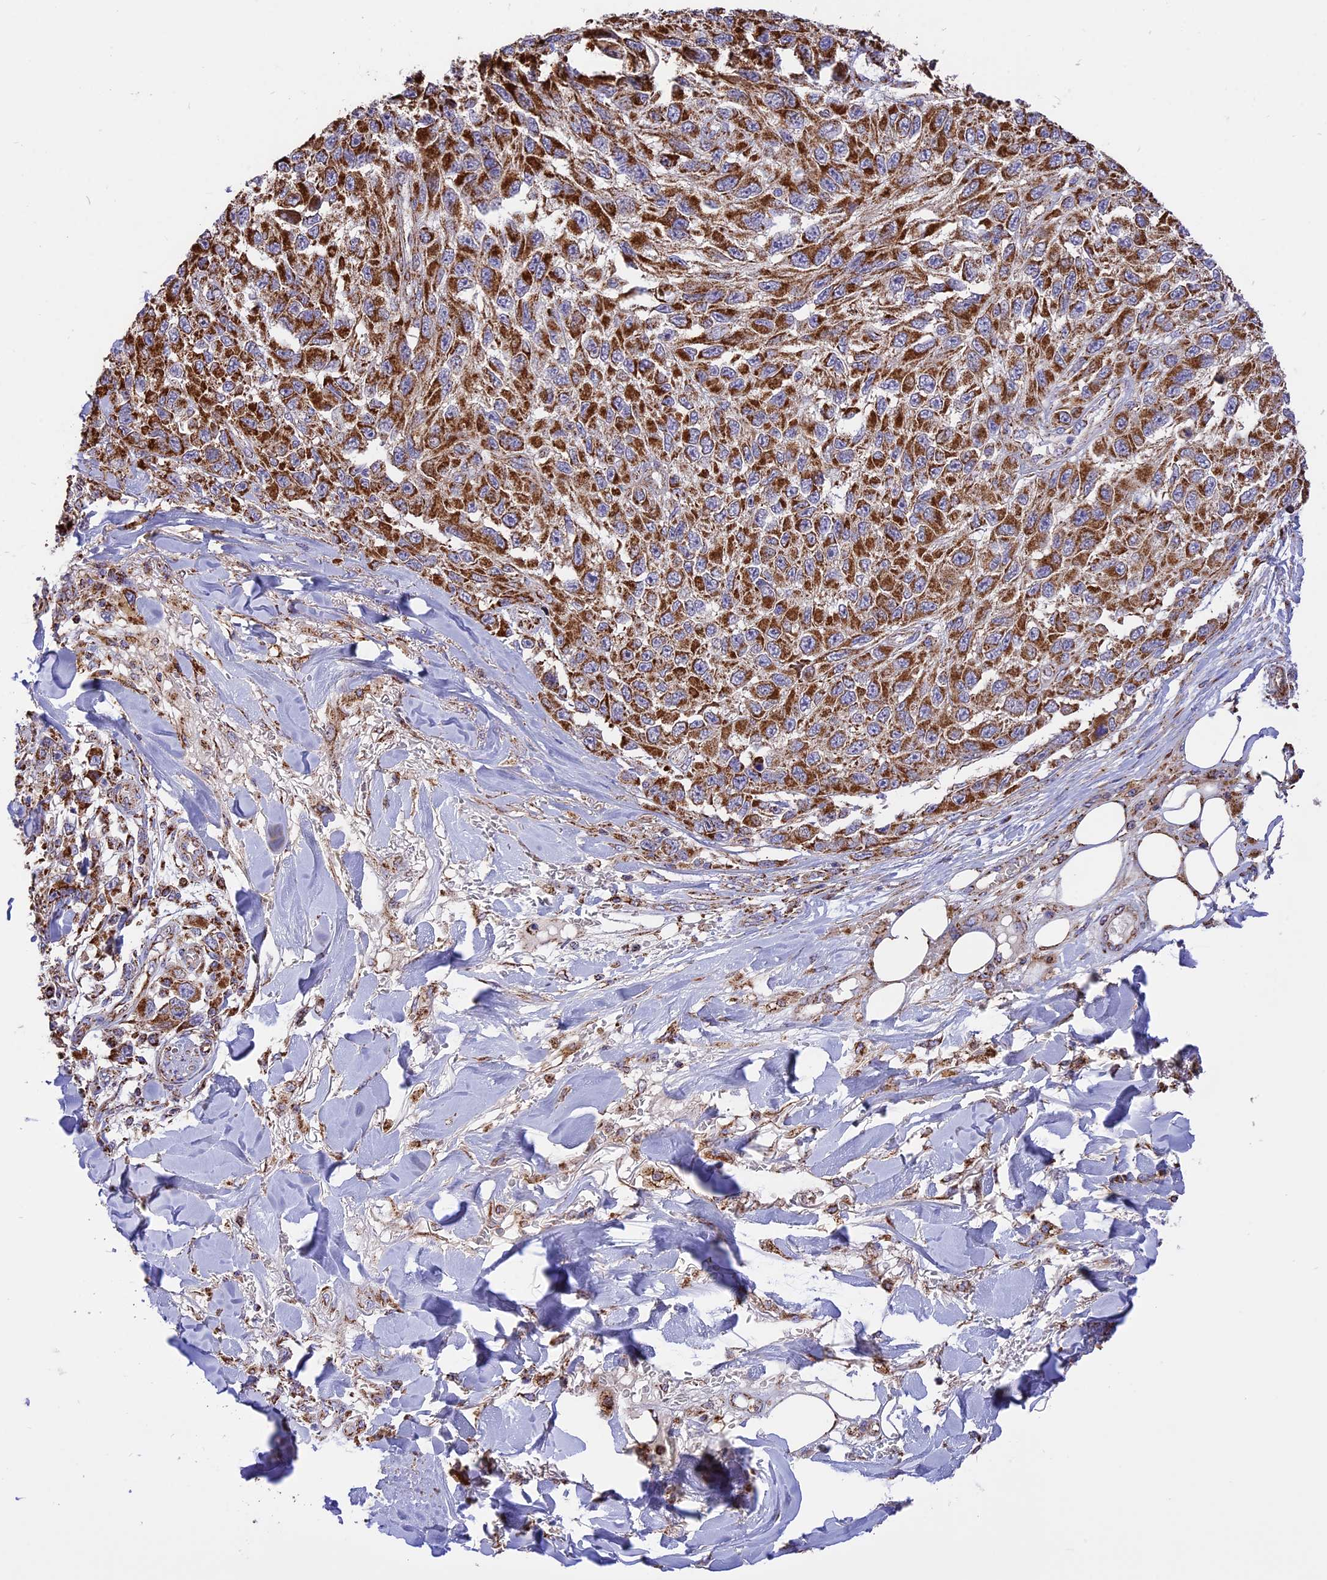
{"staining": {"intensity": "strong", "quantity": ">75%", "location": "cytoplasmic/membranous"}, "tissue": "melanoma", "cell_type": "Tumor cells", "image_type": "cancer", "snomed": [{"axis": "morphology", "description": "Normal tissue, NOS"}, {"axis": "morphology", "description": "Malignant melanoma, NOS"}, {"axis": "topography", "description": "Skin"}], "caption": "About >75% of tumor cells in human melanoma reveal strong cytoplasmic/membranous protein positivity as visualized by brown immunohistochemical staining.", "gene": "TTC4", "patient": {"sex": "female", "age": 96}}